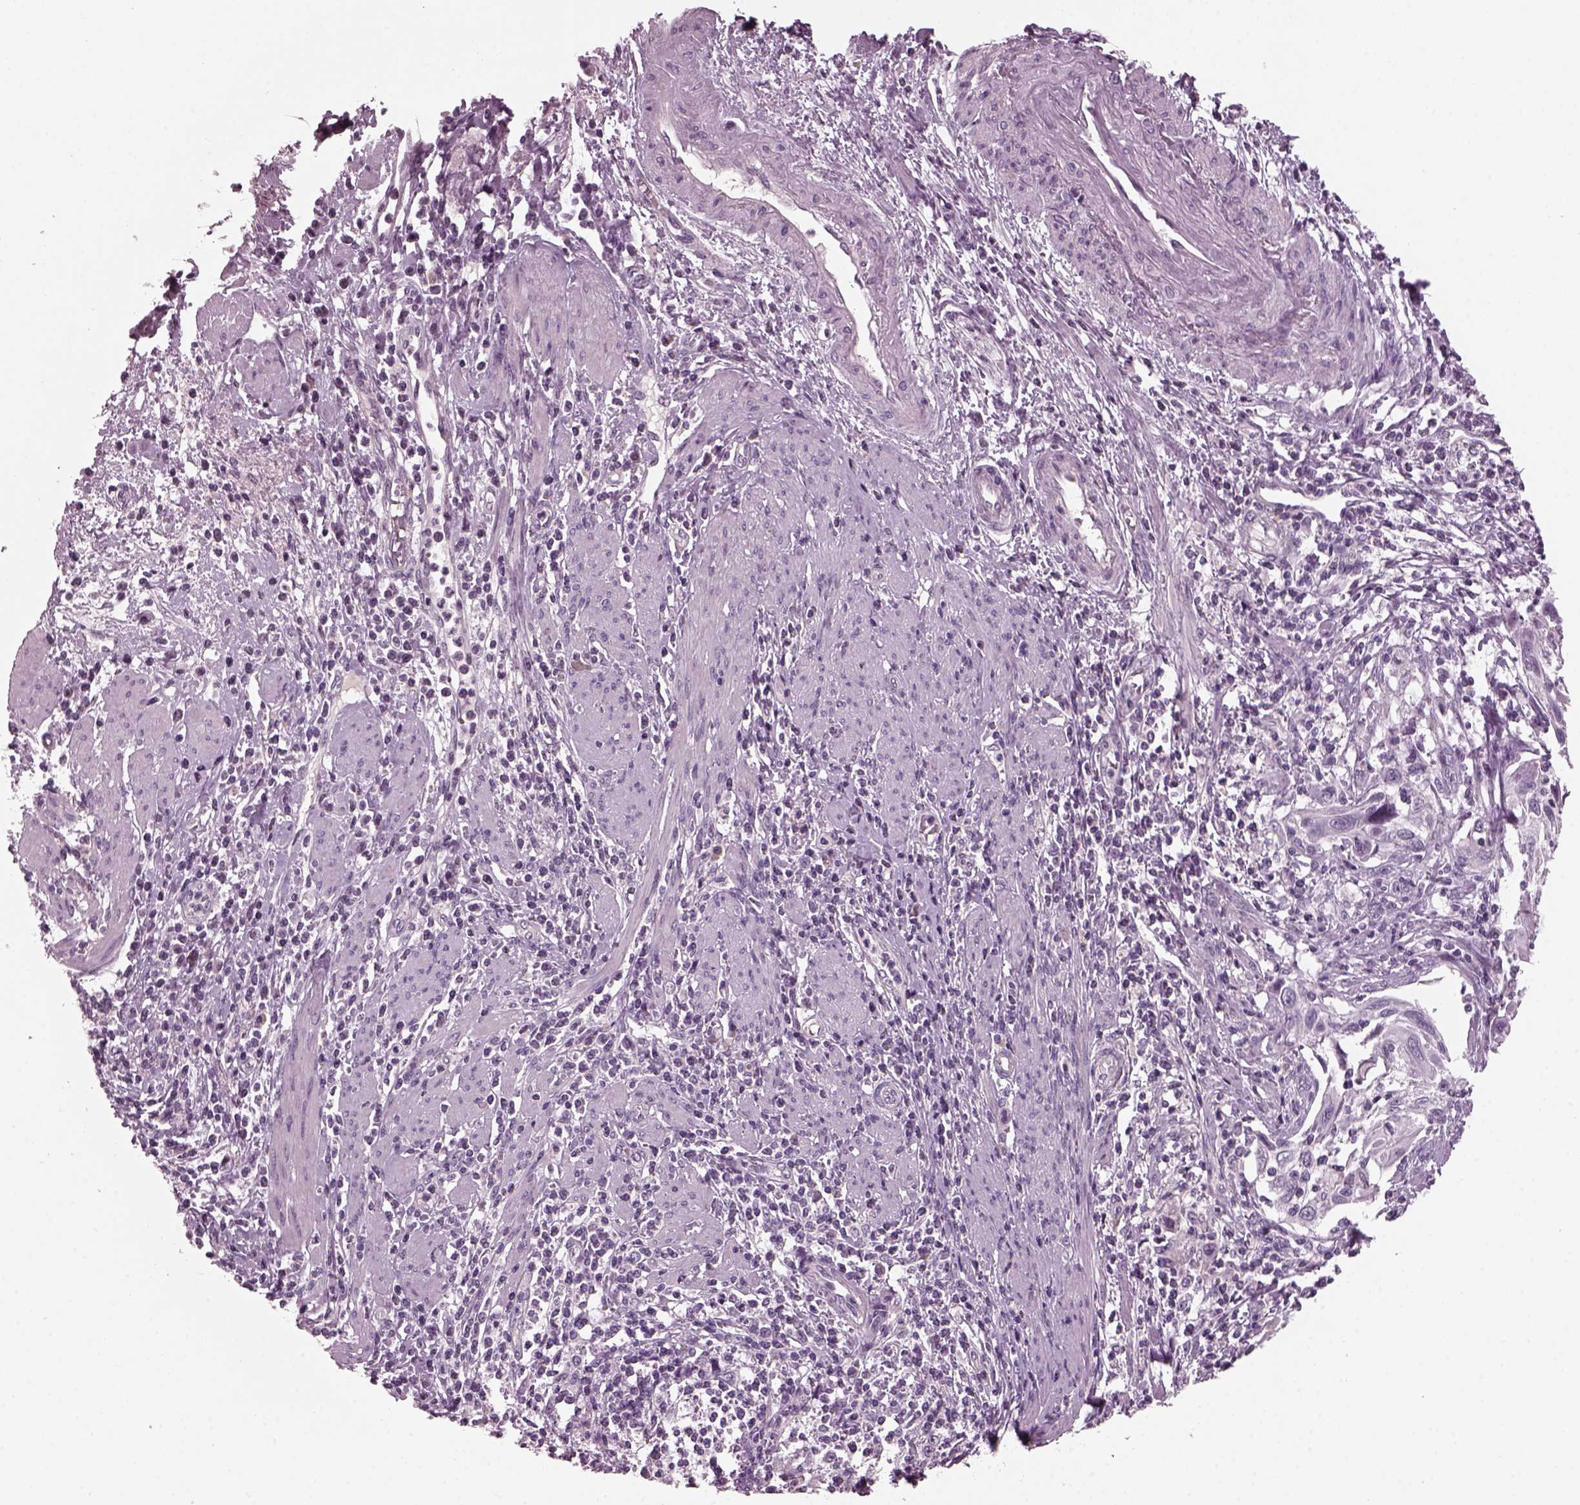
{"staining": {"intensity": "negative", "quantity": "none", "location": "none"}, "tissue": "cervical cancer", "cell_type": "Tumor cells", "image_type": "cancer", "snomed": [{"axis": "morphology", "description": "Squamous cell carcinoma, NOS"}, {"axis": "topography", "description": "Cervix"}], "caption": "Immunohistochemical staining of cervical cancer displays no significant expression in tumor cells.", "gene": "CLCN4", "patient": {"sex": "female", "age": 70}}